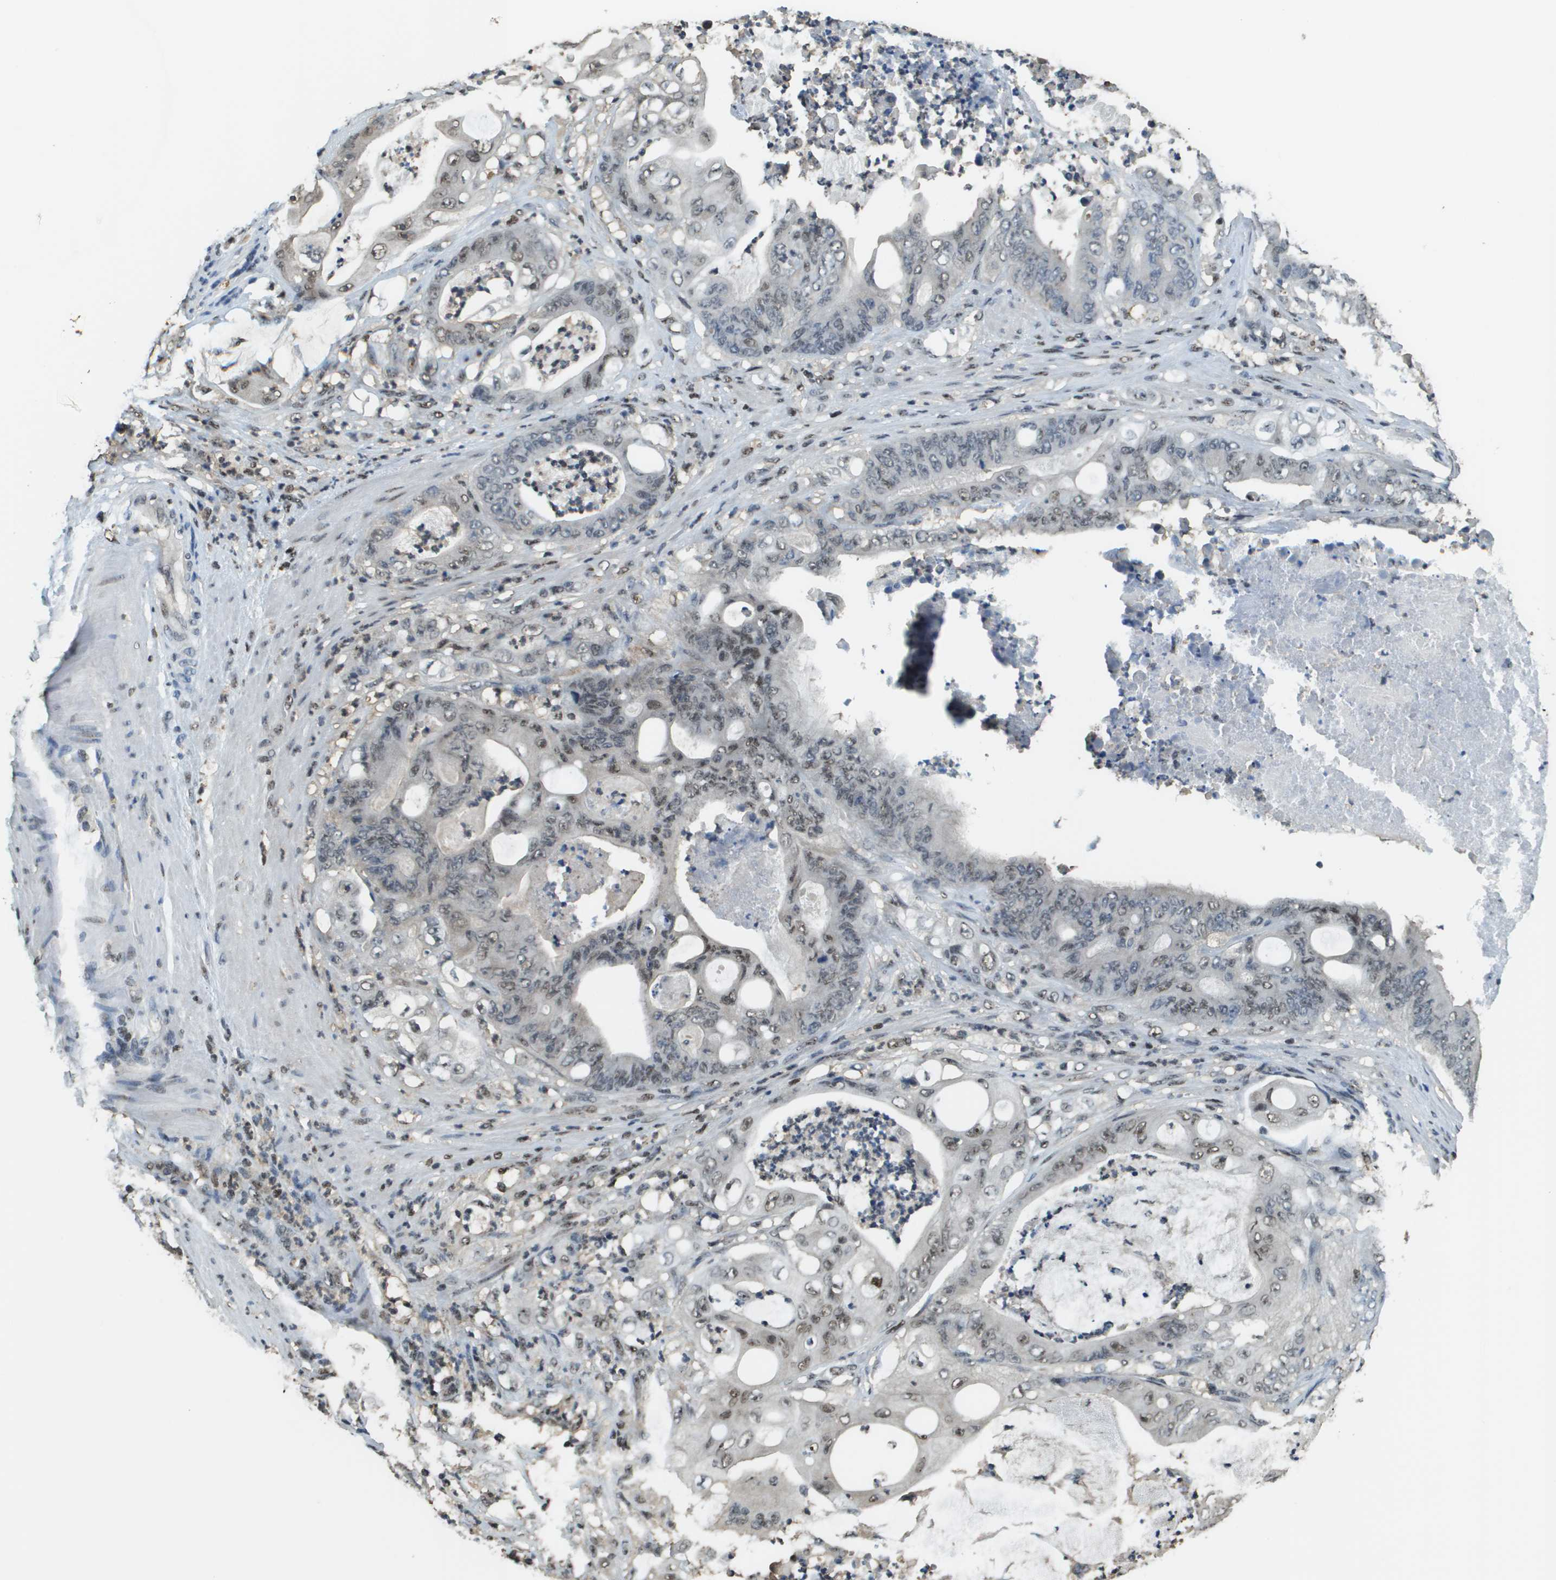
{"staining": {"intensity": "weak", "quantity": "25%-75%", "location": "nuclear"}, "tissue": "stomach cancer", "cell_type": "Tumor cells", "image_type": "cancer", "snomed": [{"axis": "morphology", "description": "Adenocarcinoma, NOS"}, {"axis": "topography", "description": "Stomach"}], "caption": "Protein staining by IHC demonstrates weak nuclear staining in approximately 25%-75% of tumor cells in stomach cancer. The protein of interest is stained brown, and the nuclei are stained in blue (DAB IHC with brightfield microscopy, high magnification).", "gene": "SP100", "patient": {"sex": "female", "age": 73}}